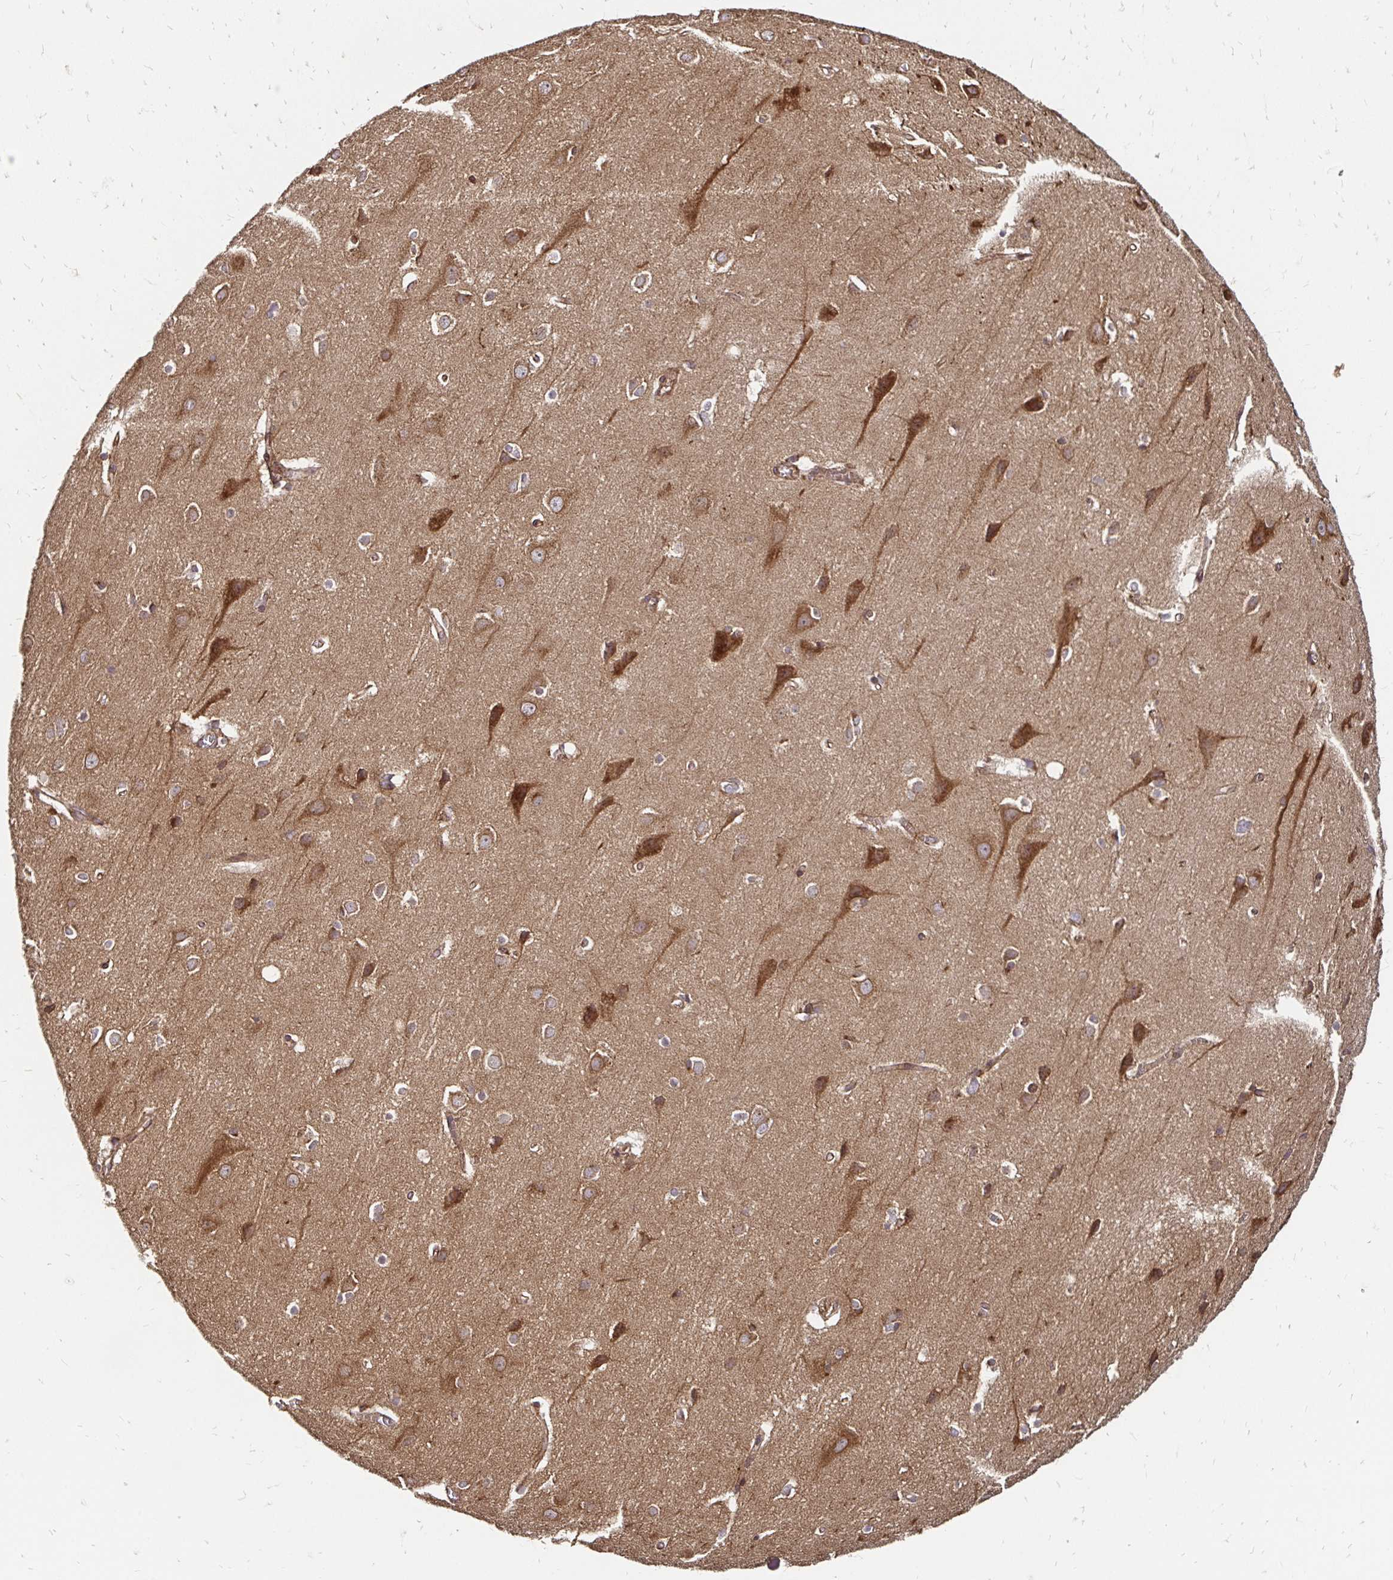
{"staining": {"intensity": "moderate", "quantity": ">75%", "location": "cytoplasmic/membranous"}, "tissue": "cerebral cortex", "cell_type": "Endothelial cells", "image_type": "normal", "snomed": [{"axis": "morphology", "description": "Normal tissue, NOS"}, {"axis": "topography", "description": "Cerebral cortex"}], "caption": "IHC (DAB (3,3'-diaminobenzidine)) staining of normal cerebral cortex reveals moderate cytoplasmic/membranous protein expression in approximately >75% of endothelial cells. Nuclei are stained in blue.", "gene": "ZW10", "patient": {"sex": "male", "age": 37}}